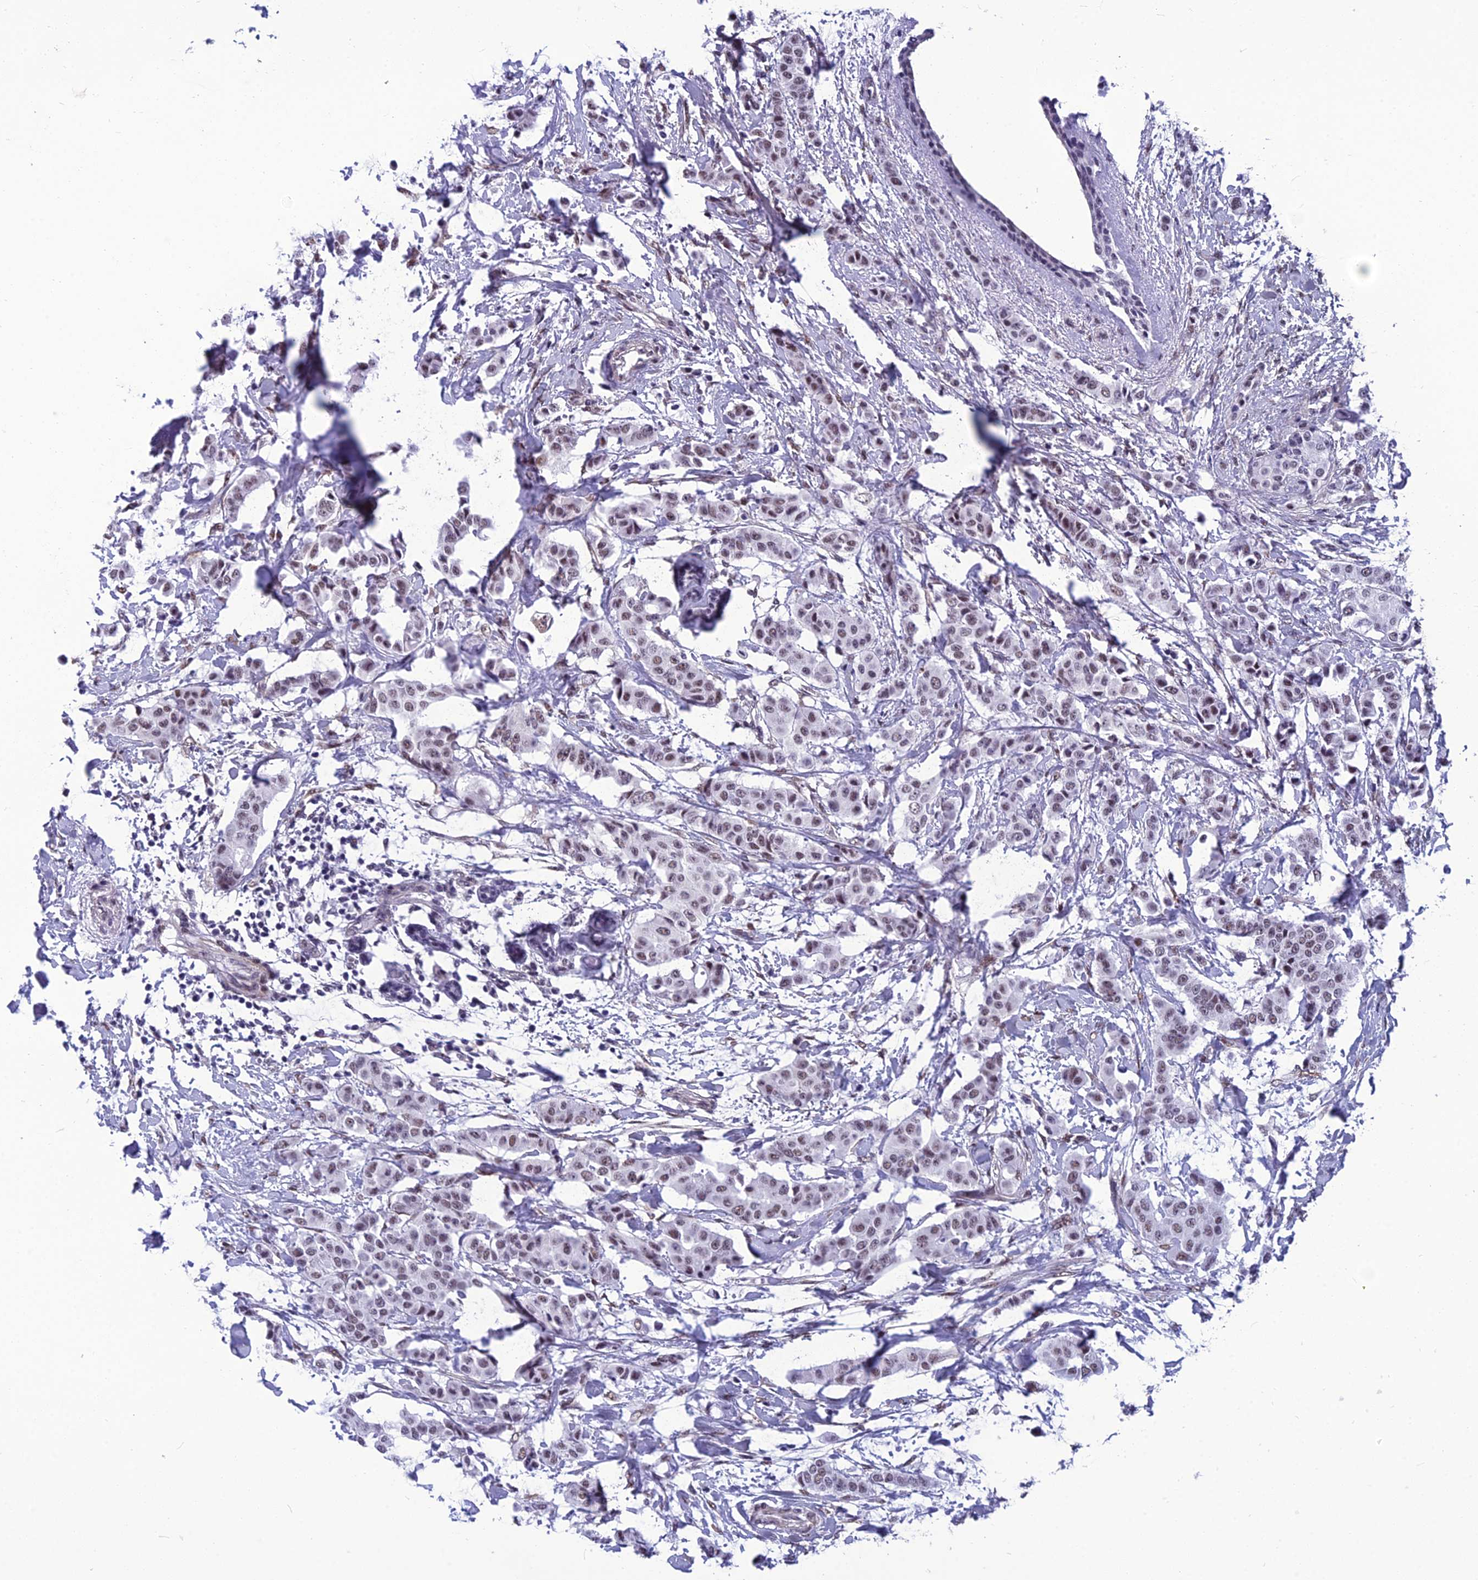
{"staining": {"intensity": "weak", "quantity": ">75%", "location": "nuclear"}, "tissue": "breast cancer", "cell_type": "Tumor cells", "image_type": "cancer", "snomed": [{"axis": "morphology", "description": "Duct carcinoma"}, {"axis": "topography", "description": "Breast"}], "caption": "Brown immunohistochemical staining in human breast invasive ductal carcinoma displays weak nuclear positivity in approximately >75% of tumor cells.", "gene": "RSRC1", "patient": {"sex": "female", "age": 40}}